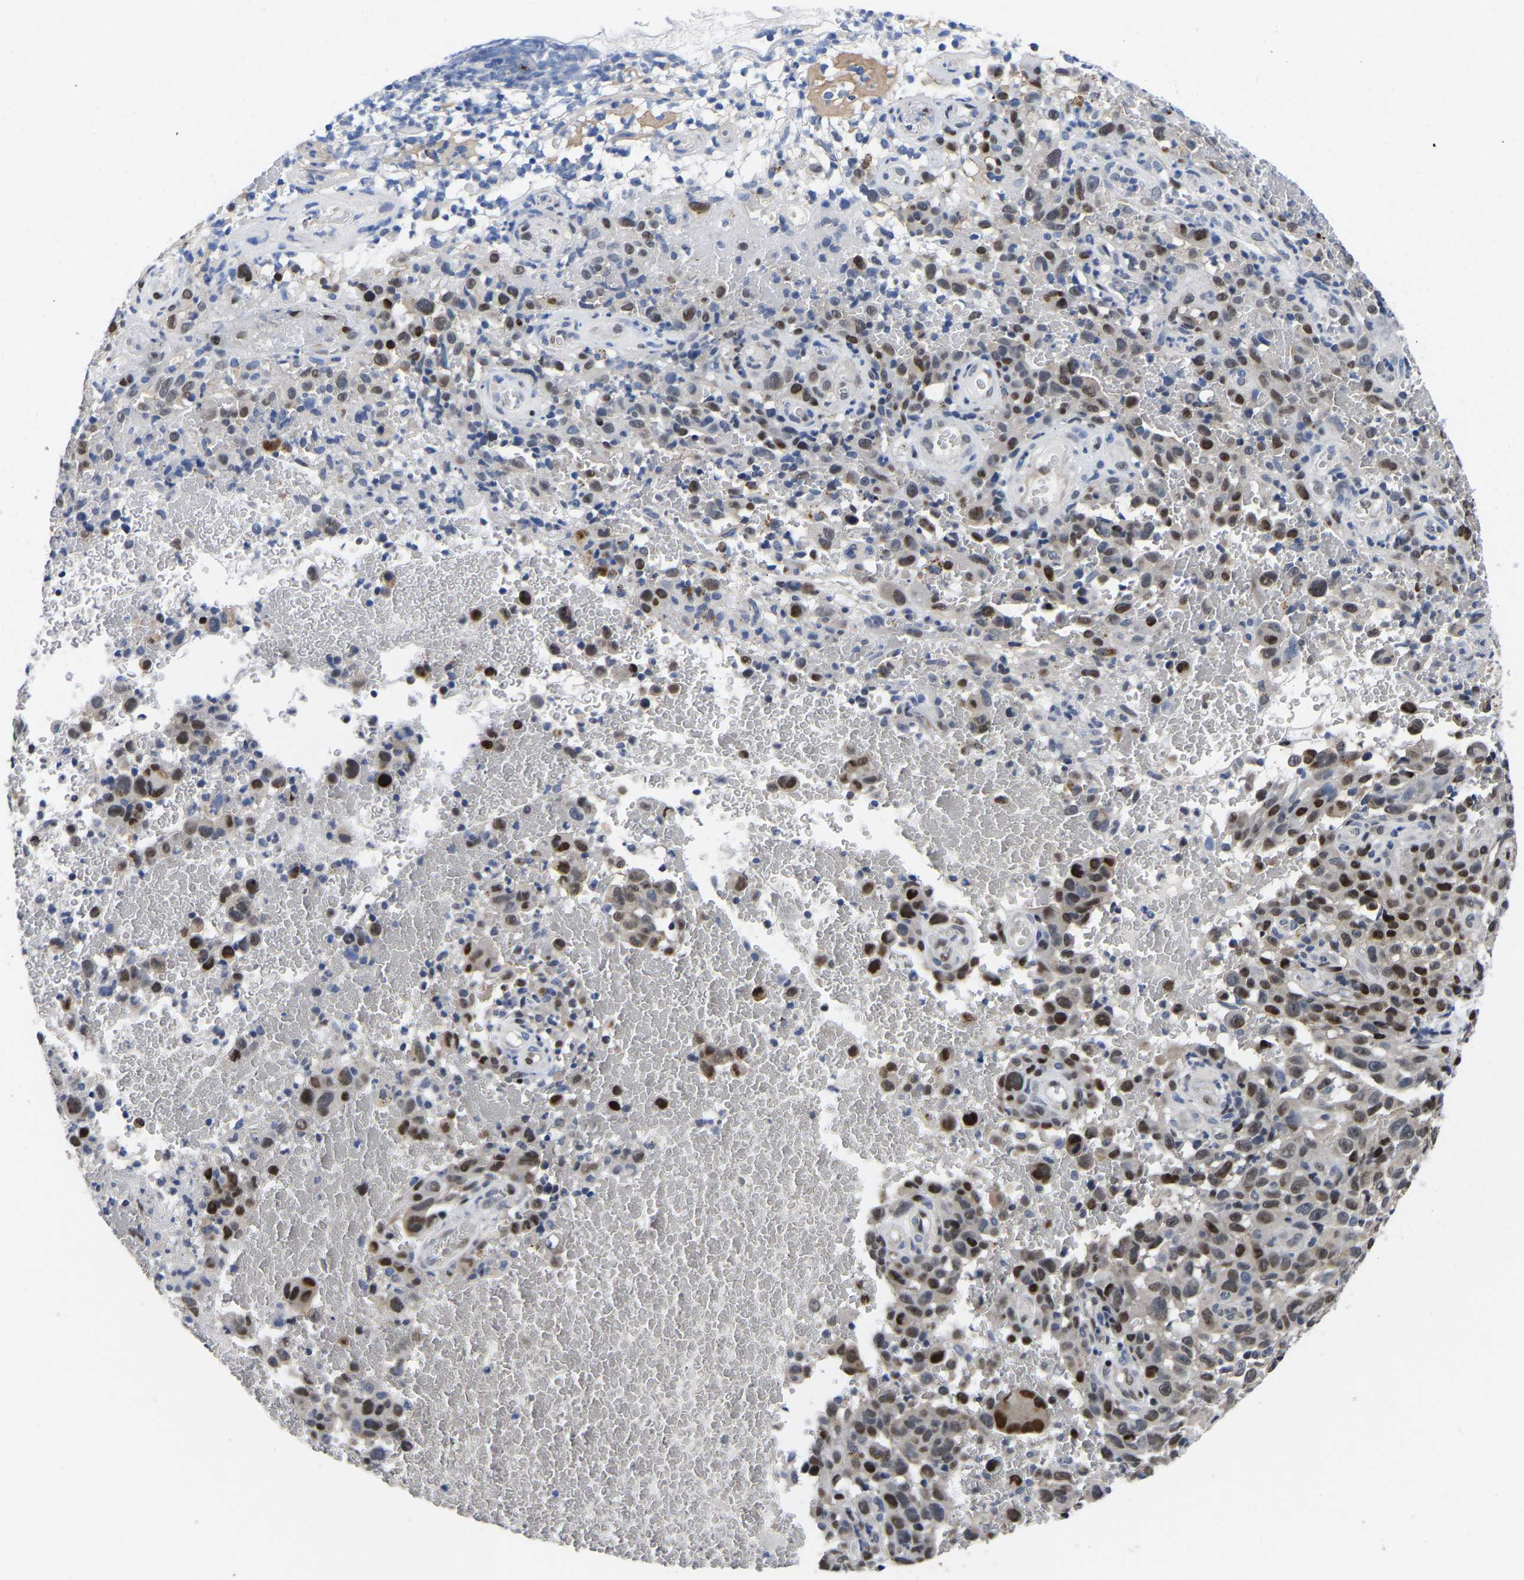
{"staining": {"intensity": "moderate", "quantity": ">75%", "location": "nuclear"}, "tissue": "melanoma", "cell_type": "Tumor cells", "image_type": "cancer", "snomed": [{"axis": "morphology", "description": "Malignant melanoma, NOS"}, {"axis": "topography", "description": "Skin"}], "caption": "Tumor cells display medium levels of moderate nuclear staining in about >75% of cells in malignant melanoma.", "gene": "PTRHD1", "patient": {"sex": "female", "age": 82}}